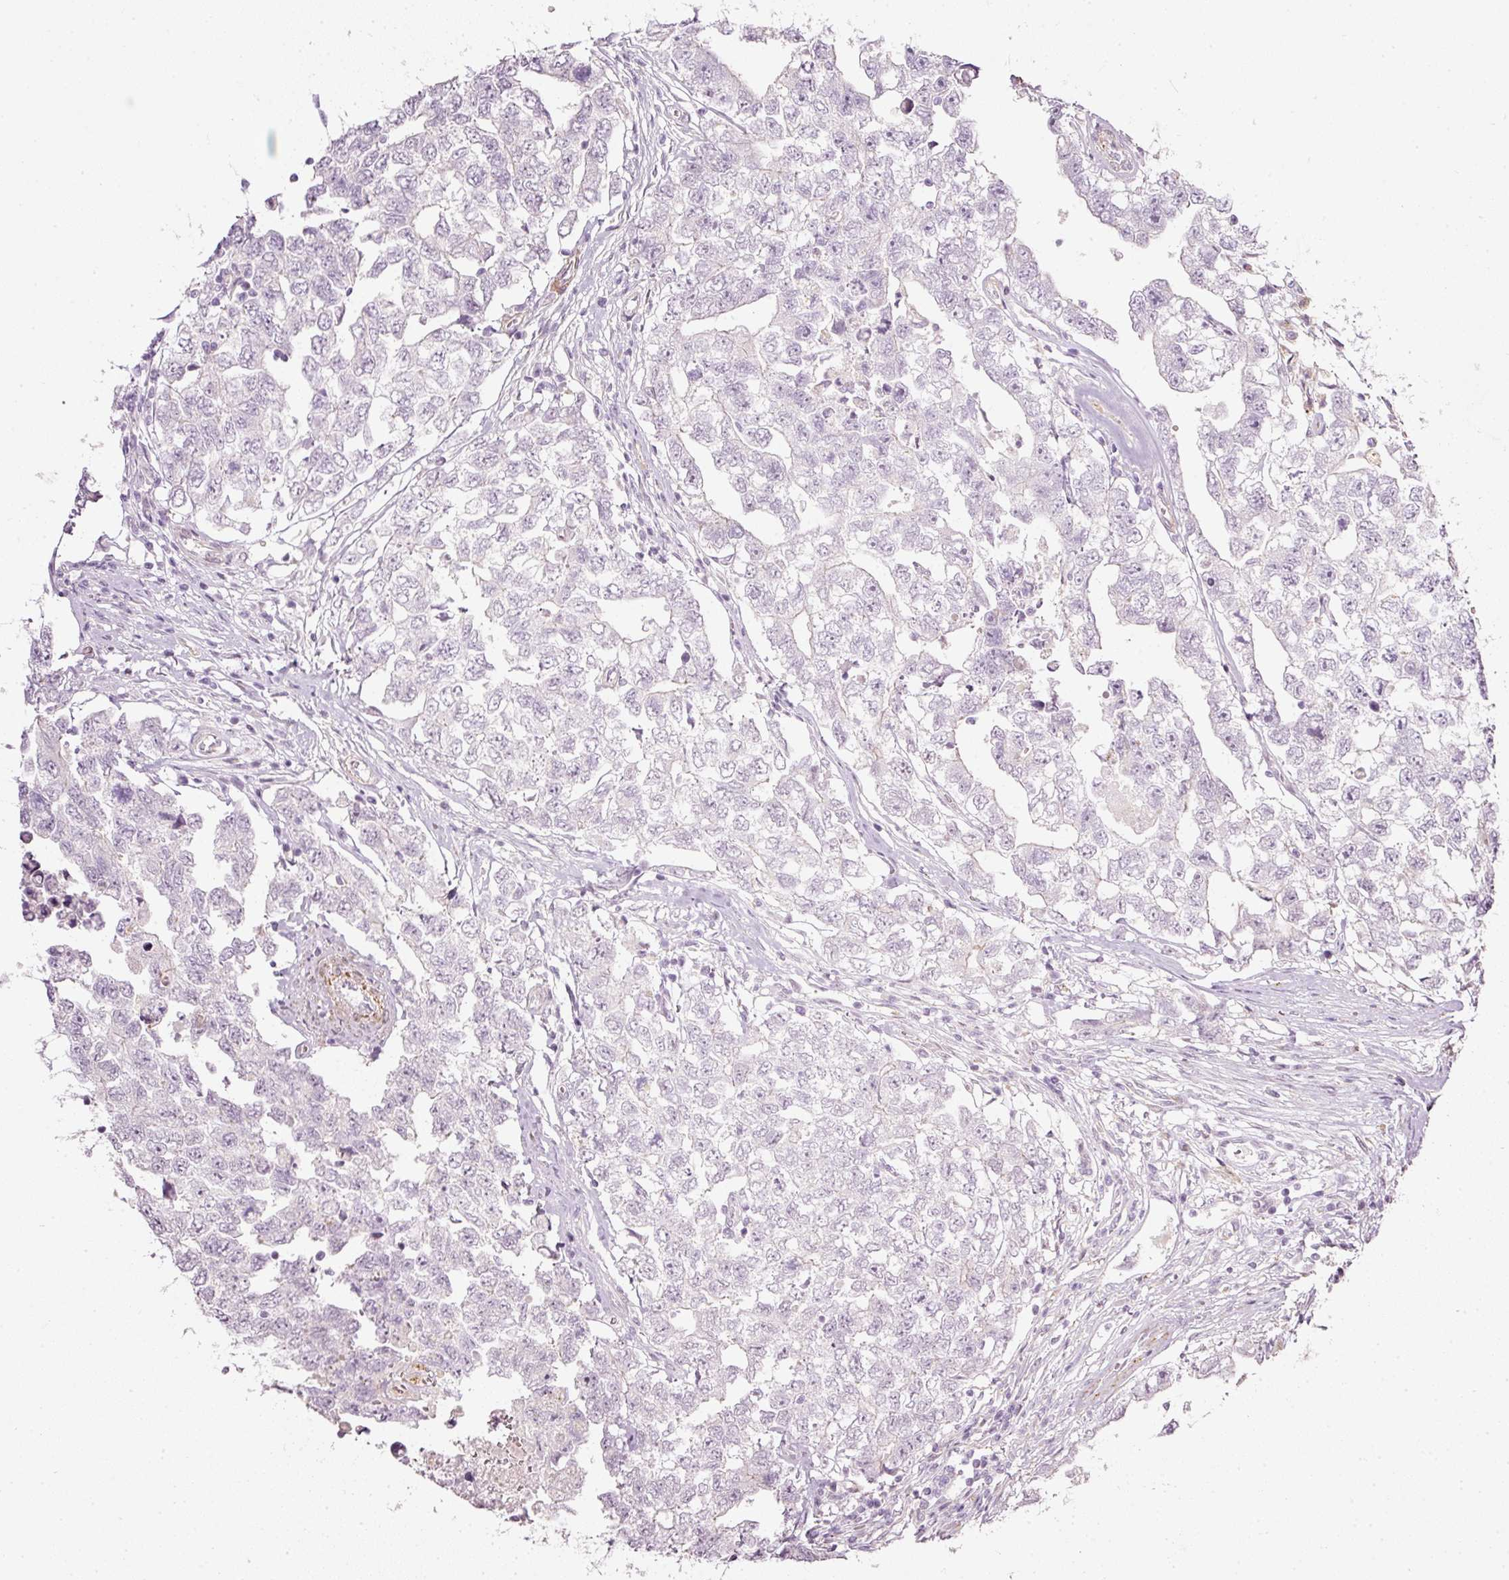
{"staining": {"intensity": "negative", "quantity": "none", "location": "none"}, "tissue": "testis cancer", "cell_type": "Tumor cells", "image_type": "cancer", "snomed": [{"axis": "morphology", "description": "Carcinoma, Embryonal, NOS"}, {"axis": "topography", "description": "Testis"}], "caption": "The image reveals no significant positivity in tumor cells of testis cancer.", "gene": "TOGARAM1", "patient": {"sex": "male", "age": 22}}